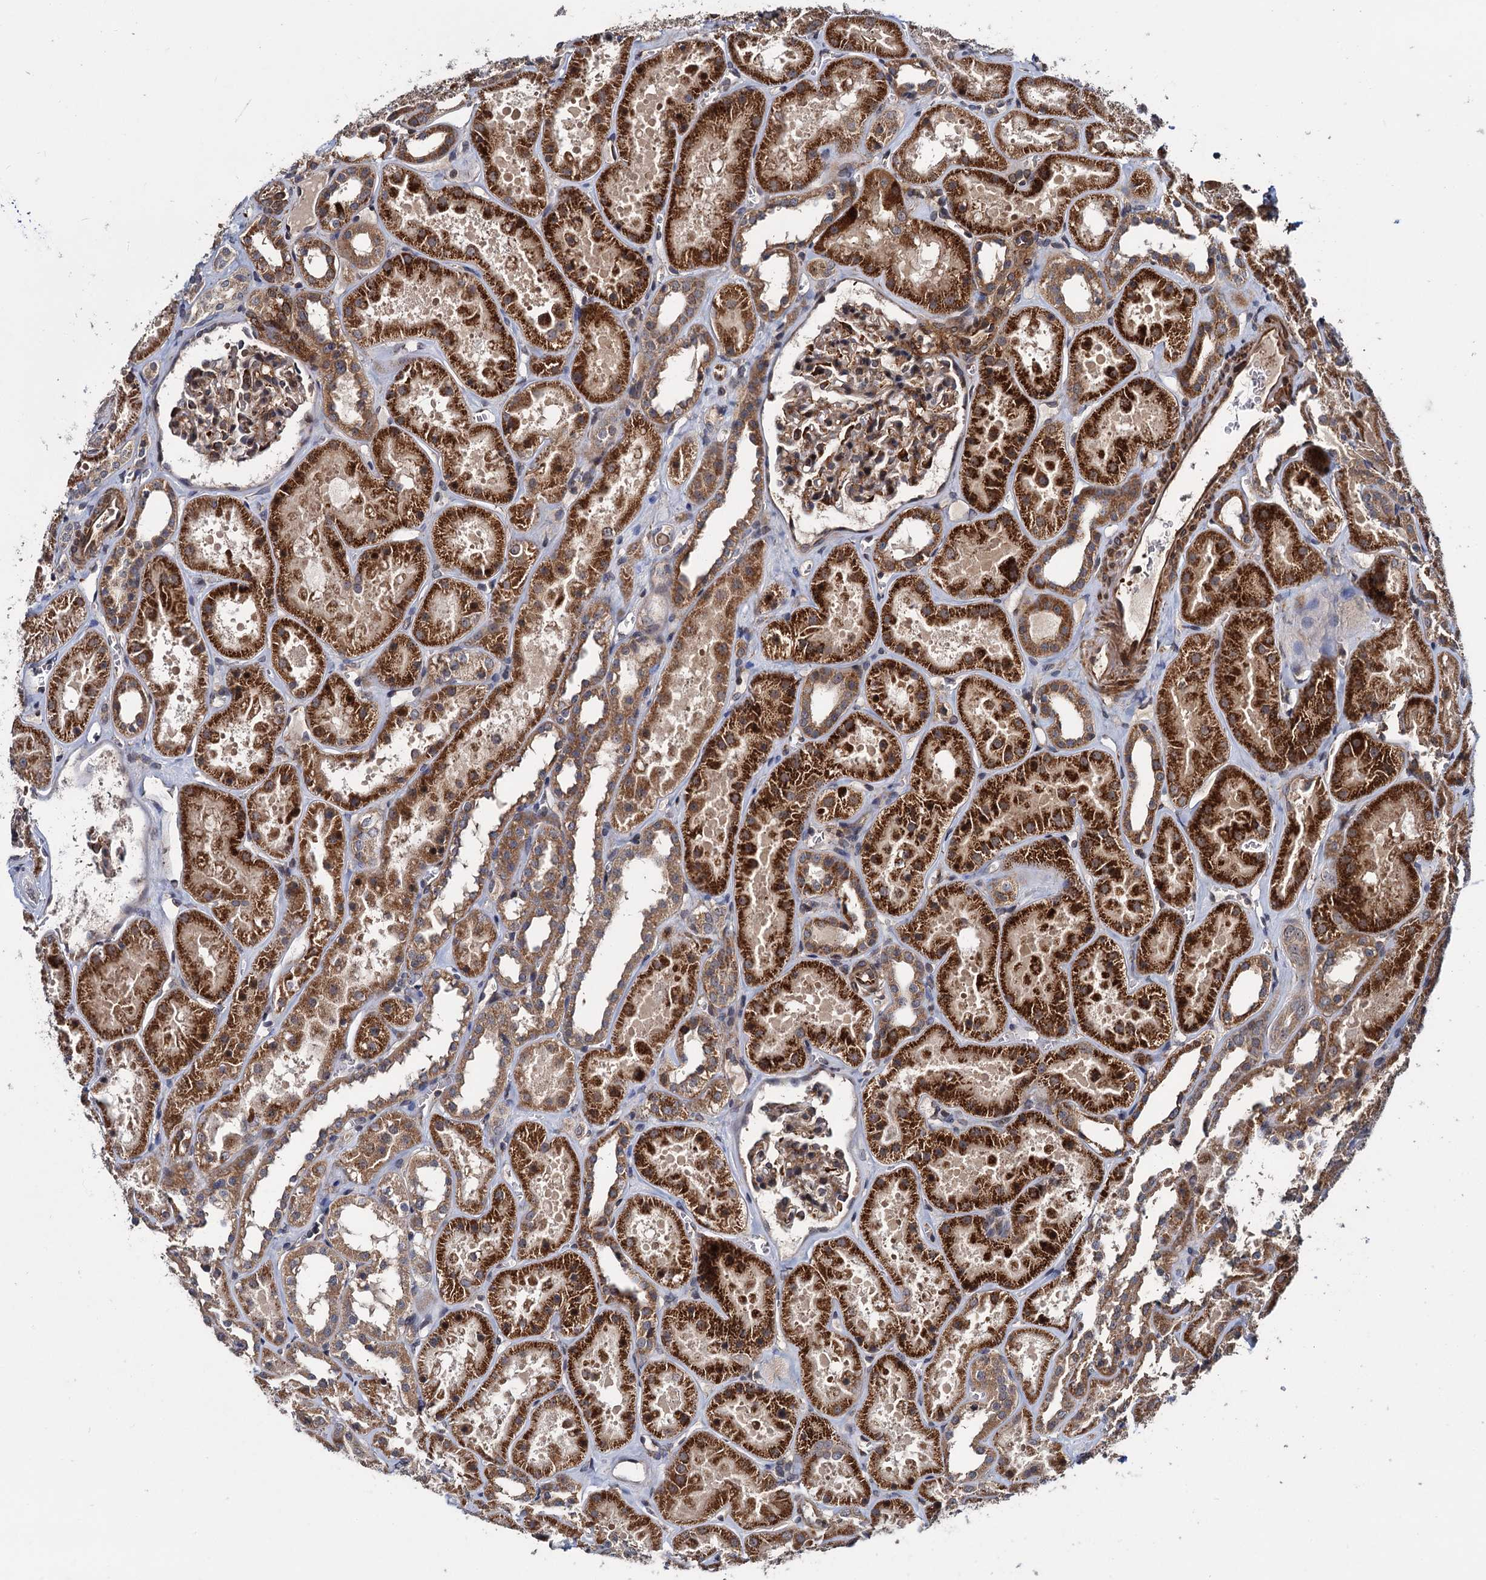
{"staining": {"intensity": "moderate", "quantity": ">75%", "location": "cytoplasmic/membranous"}, "tissue": "kidney", "cell_type": "Cells in glomeruli", "image_type": "normal", "snomed": [{"axis": "morphology", "description": "Normal tissue, NOS"}, {"axis": "topography", "description": "Kidney"}], "caption": "Protein staining of normal kidney exhibits moderate cytoplasmic/membranous staining in approximately >75% of cells in glomeruli.", "gene": "ARHGAP42", "patient": {"sex": "female", "age": 41}}